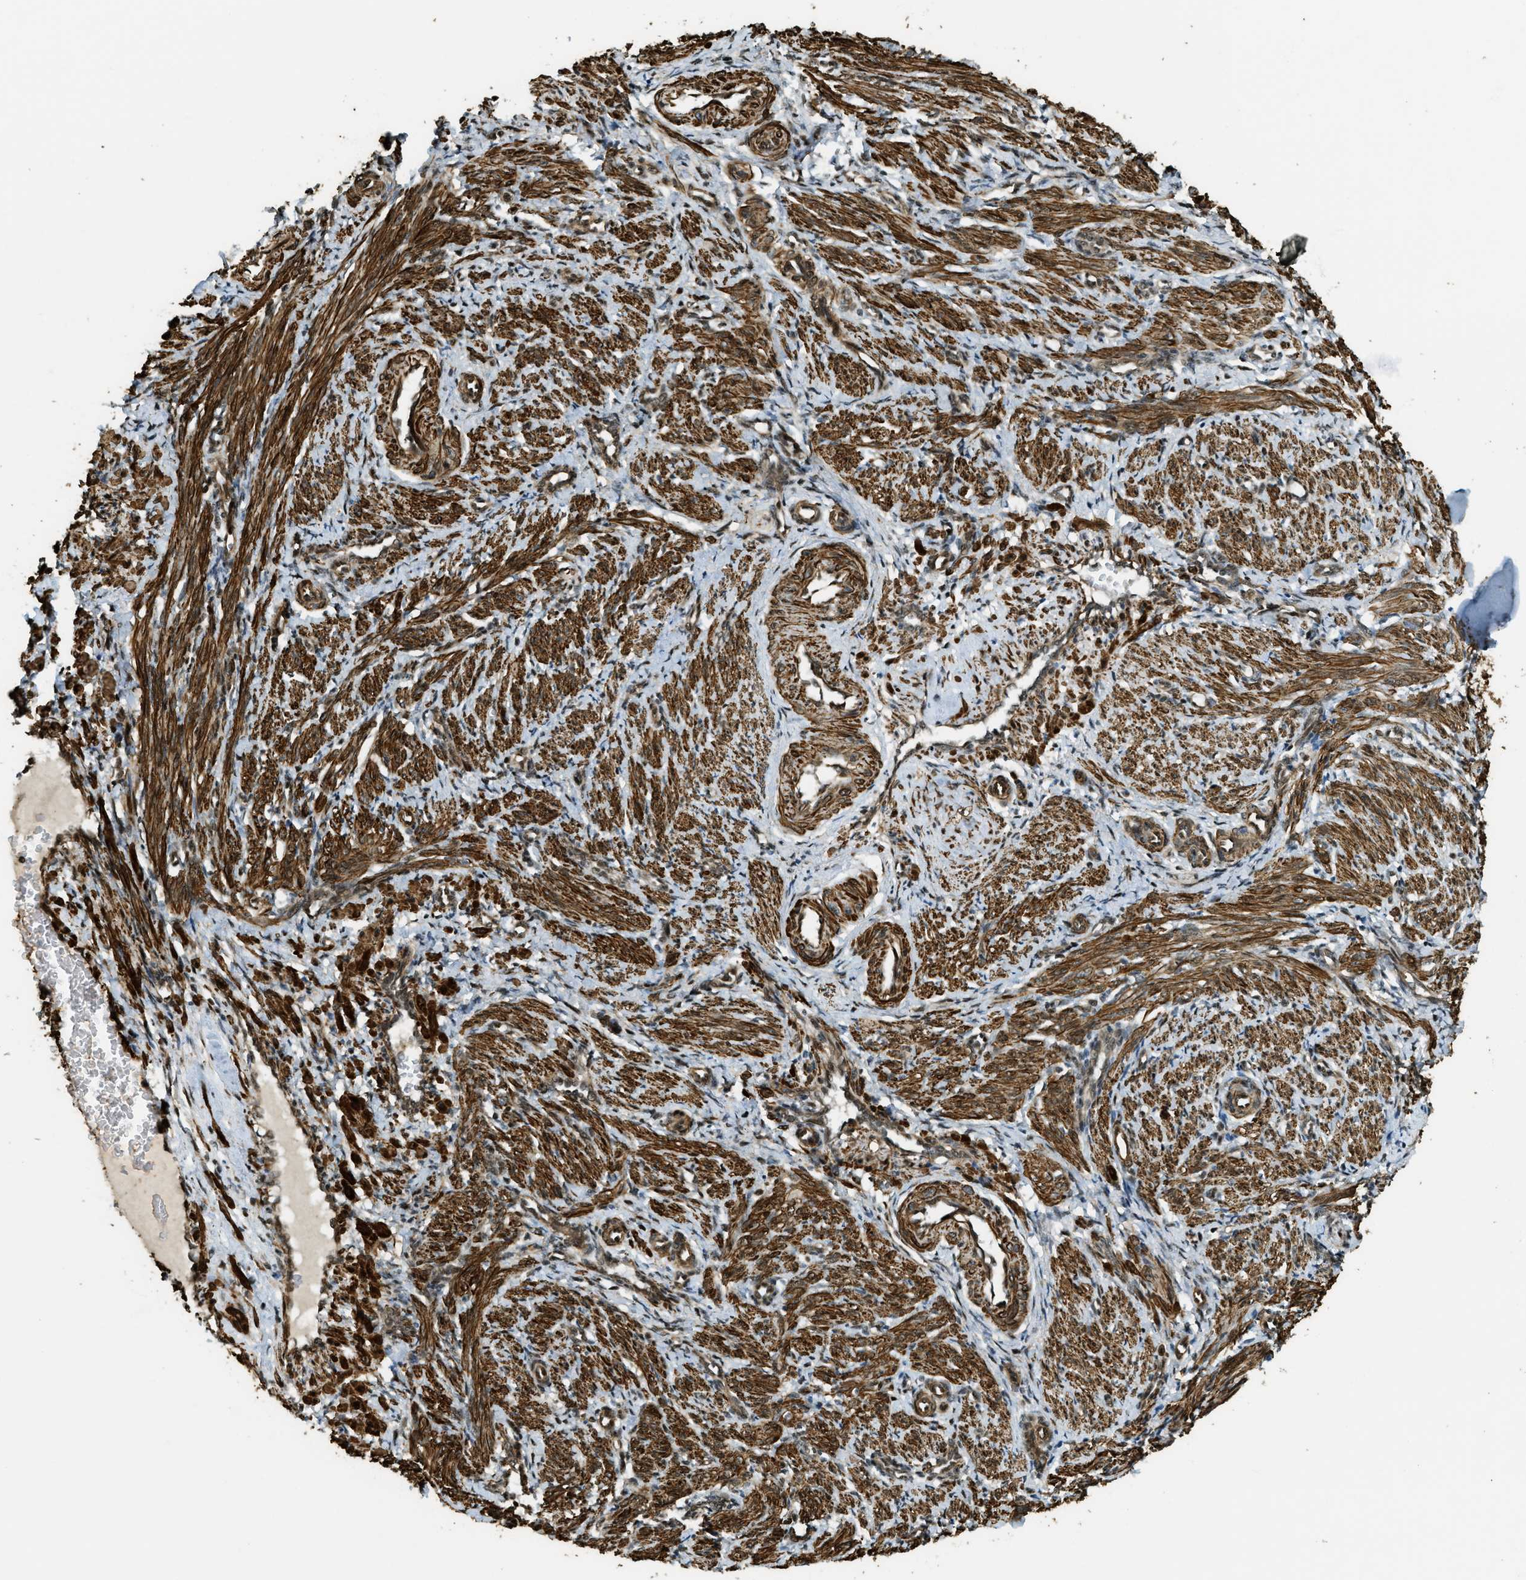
{"staining": {"intensity": "strong", "quantity": ">75%", "location": "cytoplasmic/membranous"}, "tissue": "smooth muscle", "cell_type": "Smooth muscle cells", "image_type": "normal", "snomed": [{"axis": "morphology", "description": "Normal tissue, NOS"}, {"axis": "topography", "description": "Endometrium"}], "caption": "Immunohistochemistry (IHC) of unremarkable smooth muscle exhibits high levels of strong cytoplasmic/membranous staining in approximately >75% of smooth muscle cells.", "gene": "CFAP36", "patient": {"sex": "female", "age": 33}}